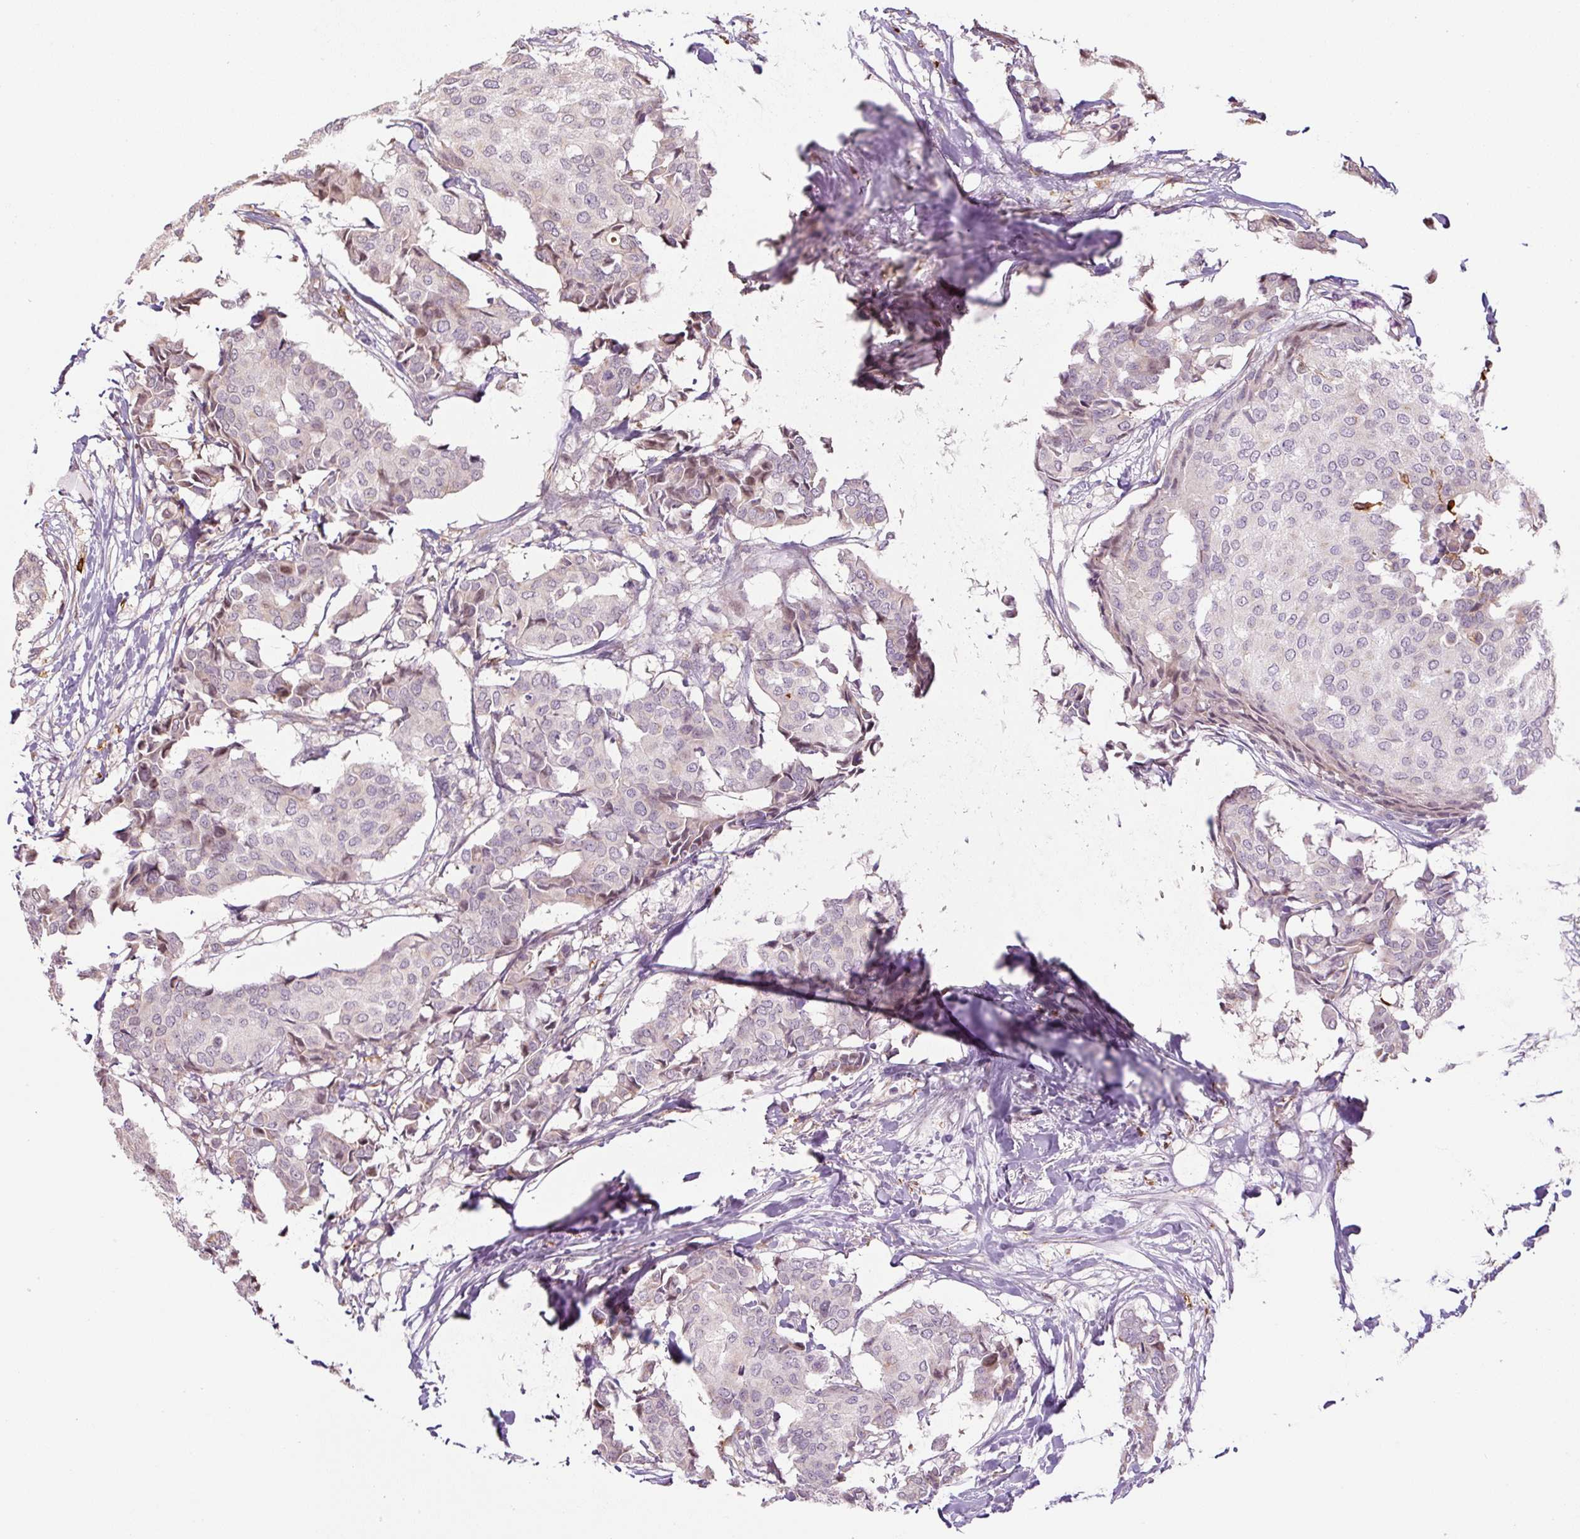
{"staining": {"intensity": "negative", "quantity": "none", "location": "none"}, "tissue": "breast cancer", "cell_type": "Tumor cells", "image_type": "cancer", "snomed": [{"axis": "morphology", "description": "Duct carcinoma"}, {"axis": "topography", "description": "Breast"}], "caption": "Breast cancer stained for a protein using IHC shows no expression tumor cells.", "gene": "FUT10", "patient": {"sex": "female", "age": 75}}